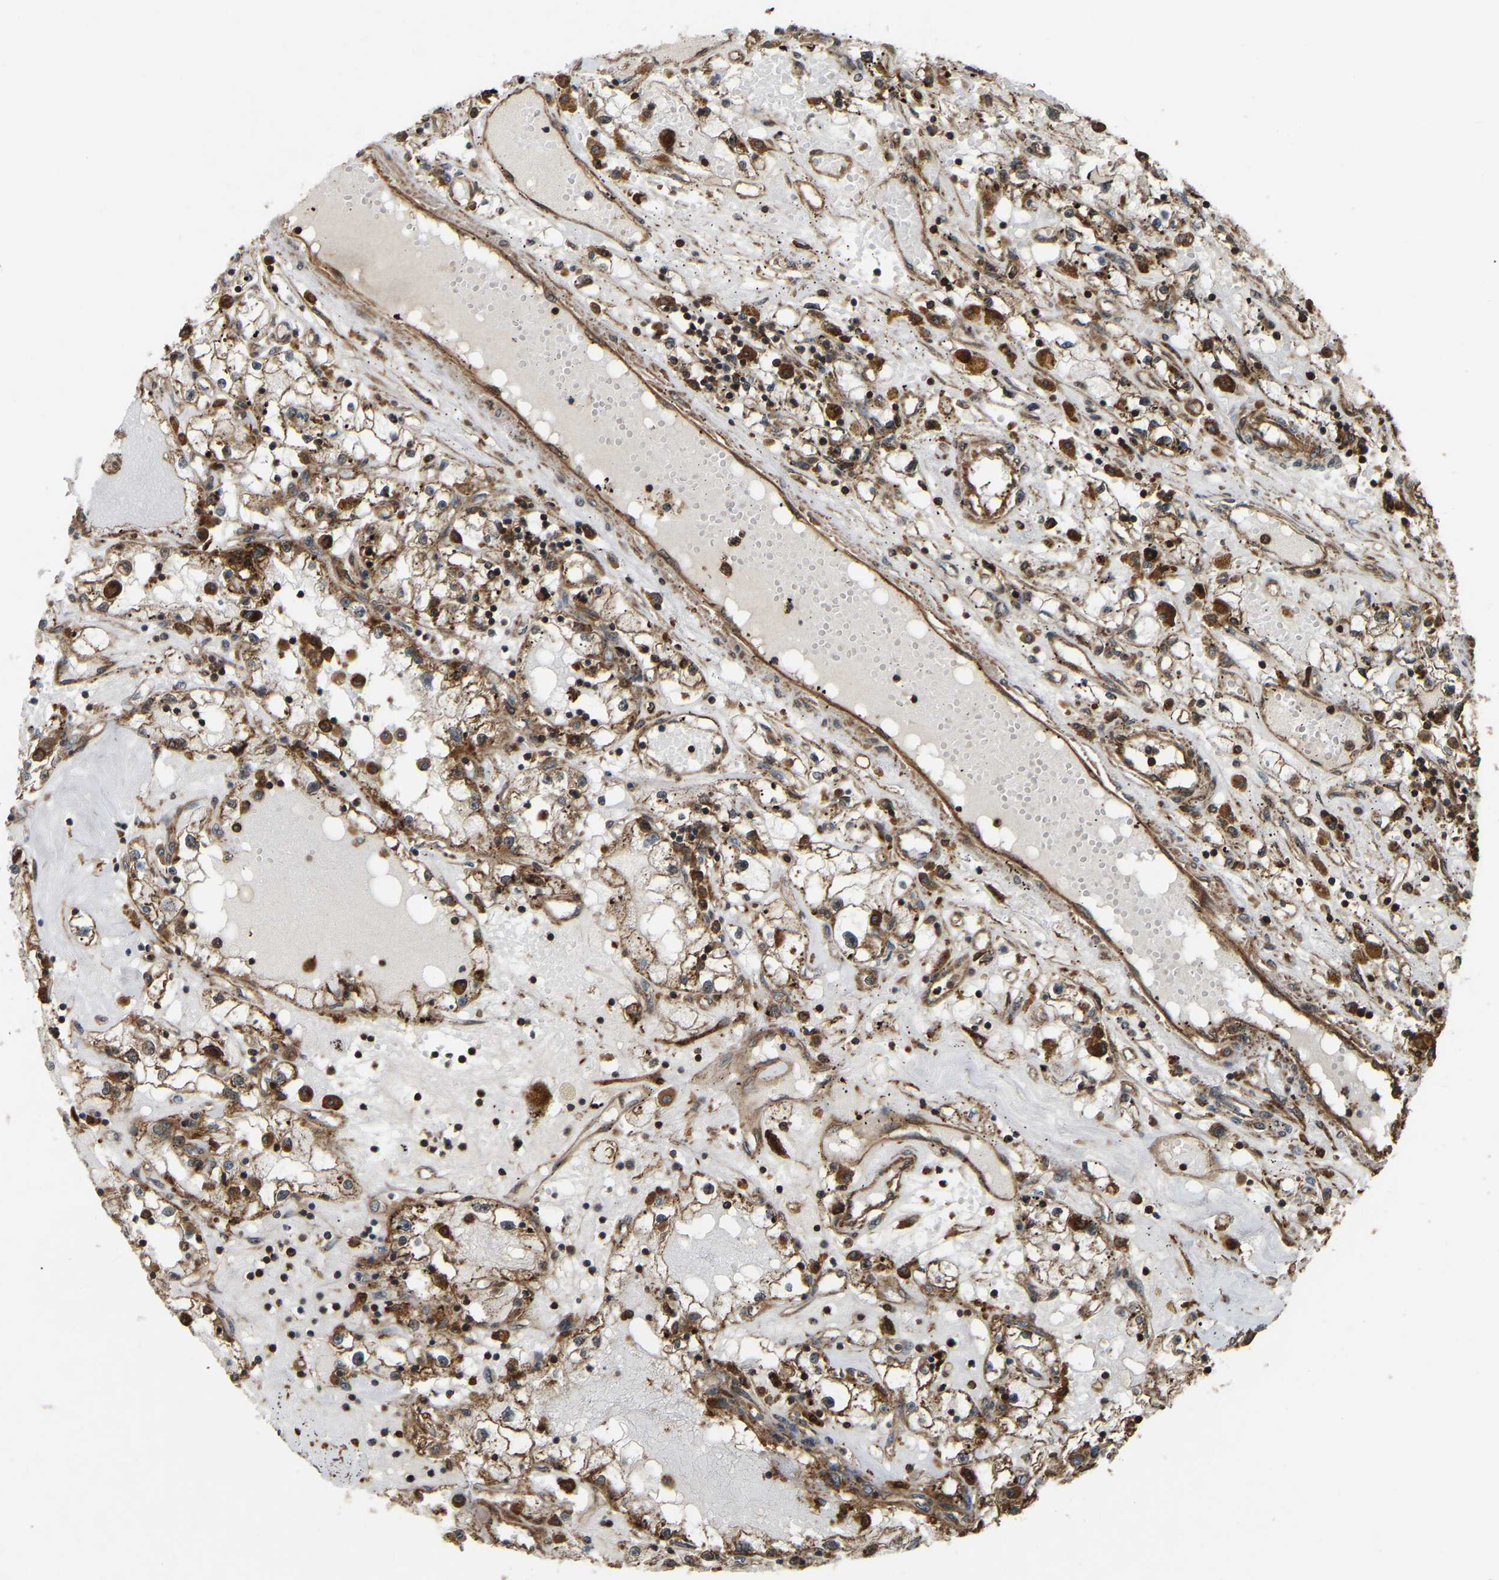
{"staining": {"intensity": "moderate", "quantity": ">75%", "location": "cytoplasmic/membranous"}, "tissue": "renal cancer", "cell_type": "Tumor cells", "image_type": "cancer", "snomed": [{"axis": "morphology", "description": "Adenocarcinoma, NOS"}, {"axis": "topography", "description": "Kidney"}], "caption": "The image demonstrates a brown stain indicating the presence of a protein in the cytoplasmic/membranous of tumor cells in renal cancer.", "gene": "SAMD9L", "patient": {"sex": "male", "age": 56}}